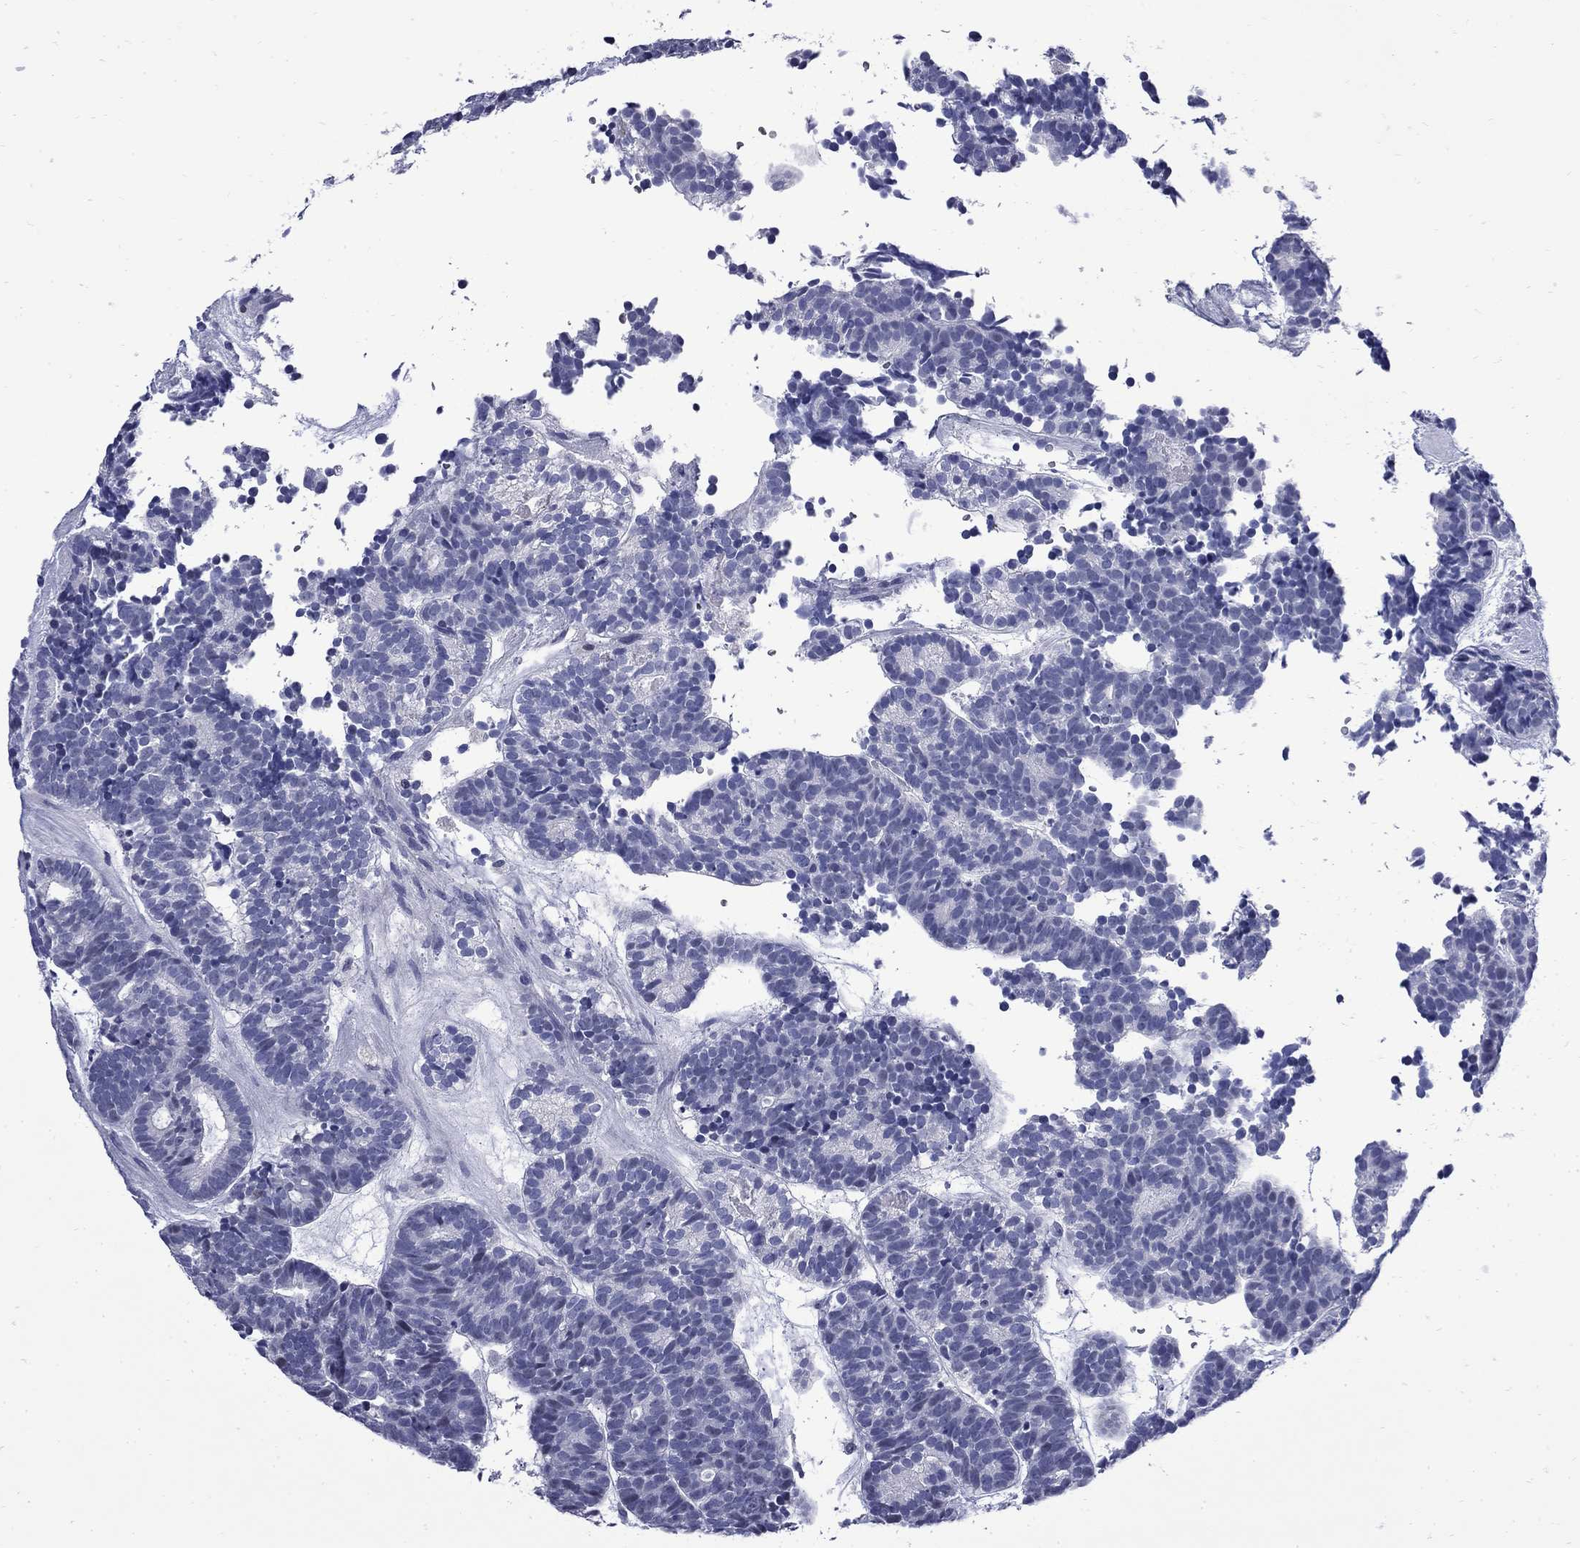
{"staining": {"intensity": "negative", "quantity": "none", "location": "none"}, "tissue": "head and neck cancer", "cell_type": "Tumor cells", "image_type": "cancer", "snomed": [{"axis": "morphology", "description": "Adenocarcinoma, NOS"}, {"axis": "topography", "description": "Head-Neck"}], "caption": "This is an immunohistochemistry (IHC) image of head and neck cancer (adenocarcinoma). There is no expression in tumor cells.", "gene": "MGARP", "patient": {"sex": "female", "age": 81}}